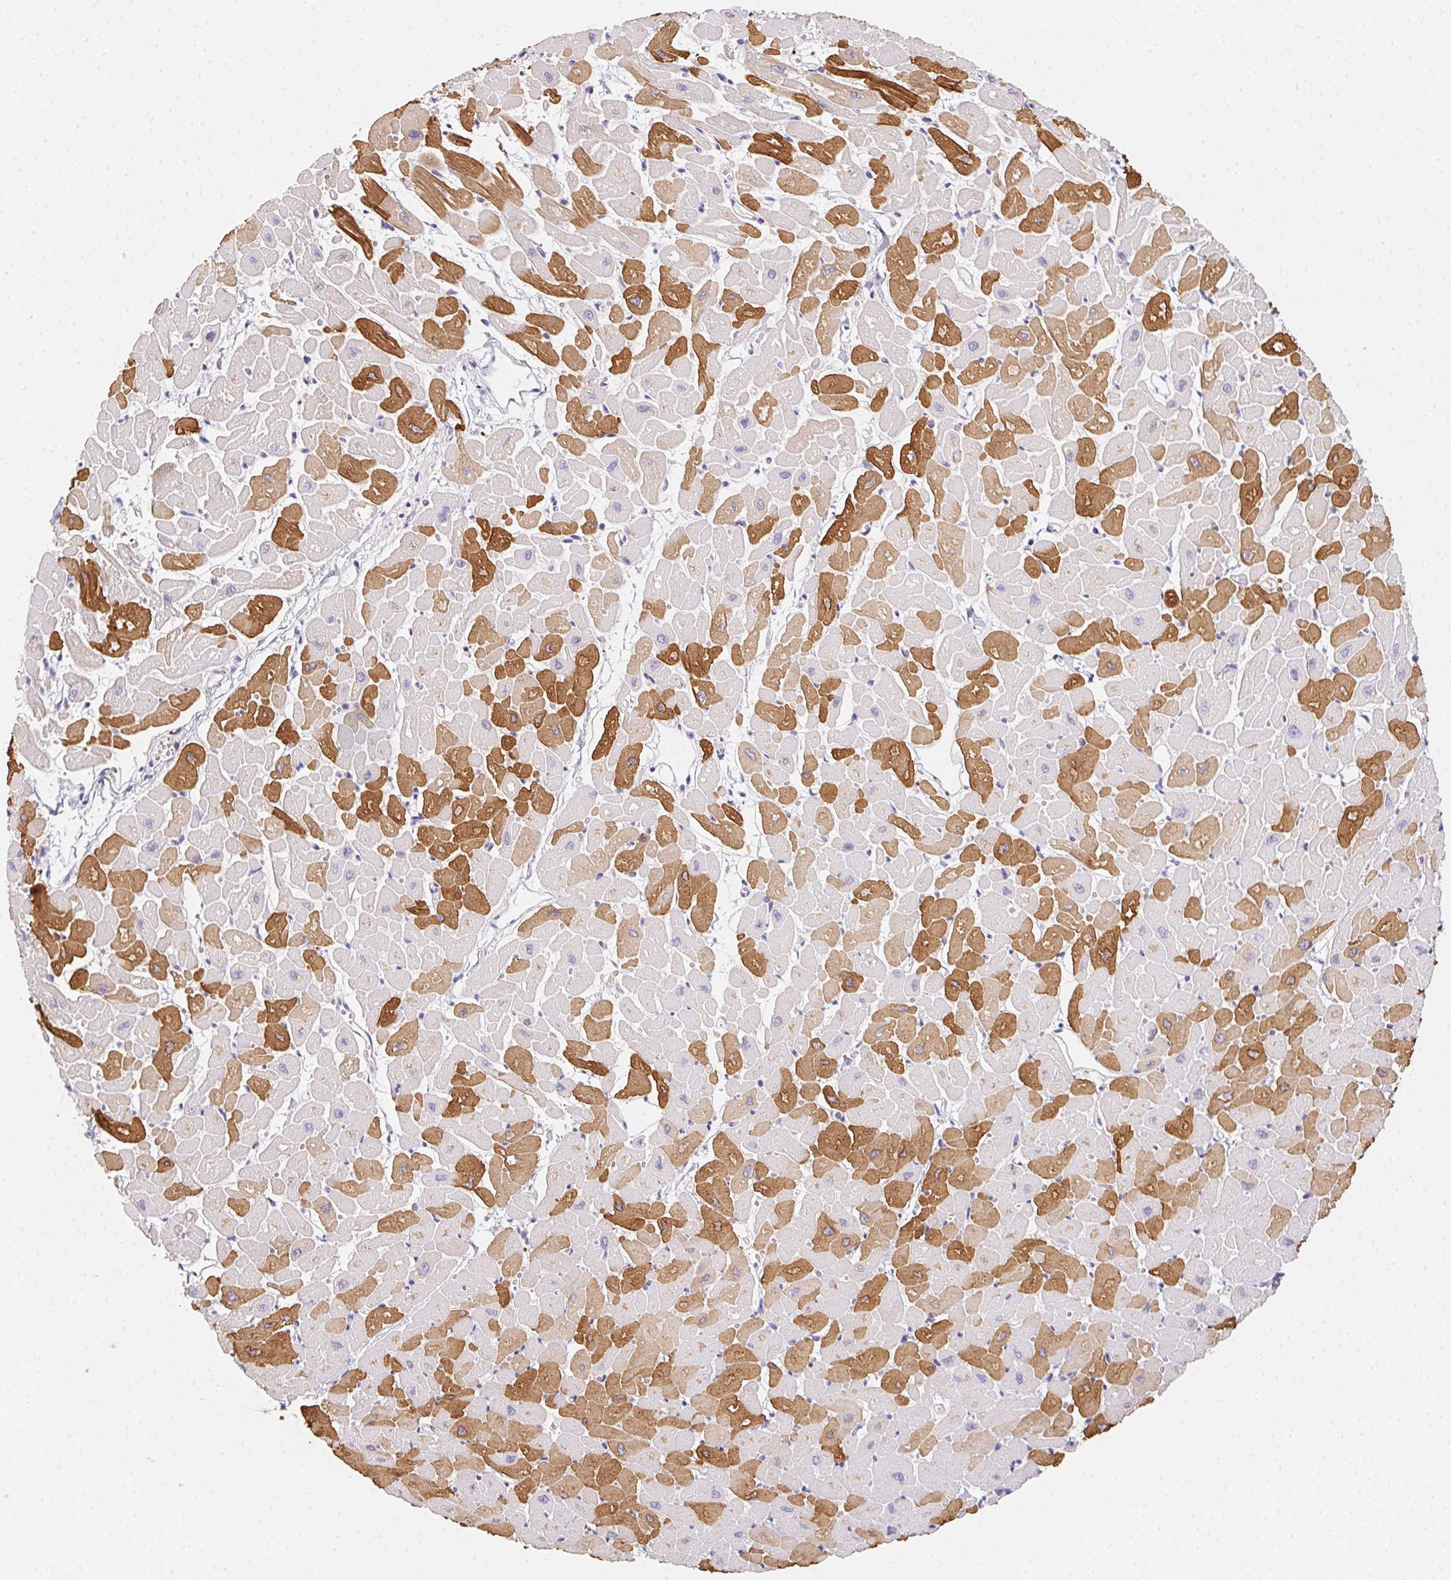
{"staining": {"intensity": "strong", "quantity": "25%-75%", "location": "cytoplasmic/membranous"}, "tissue": "heart muscle", "cell_type": "Cardiomyocytes", "image_type": "normal", "snomed": [{"axis": "morphology", "description": "Normal tissue, NOS"}, {"axis": "topography", "description": "Heart"}], "caption": "Protein staining of normal heart muscle exhibits strong cytoplasmic/membranous expression in about 25%-75% of cardiomyocytes. The protein is stained brown, and the nuclei are stained in blue (DAB IHC with brightfield microscopy, high magnification).", "gene": "MYL4", "patient": {"sex": "male", "age": 57}}